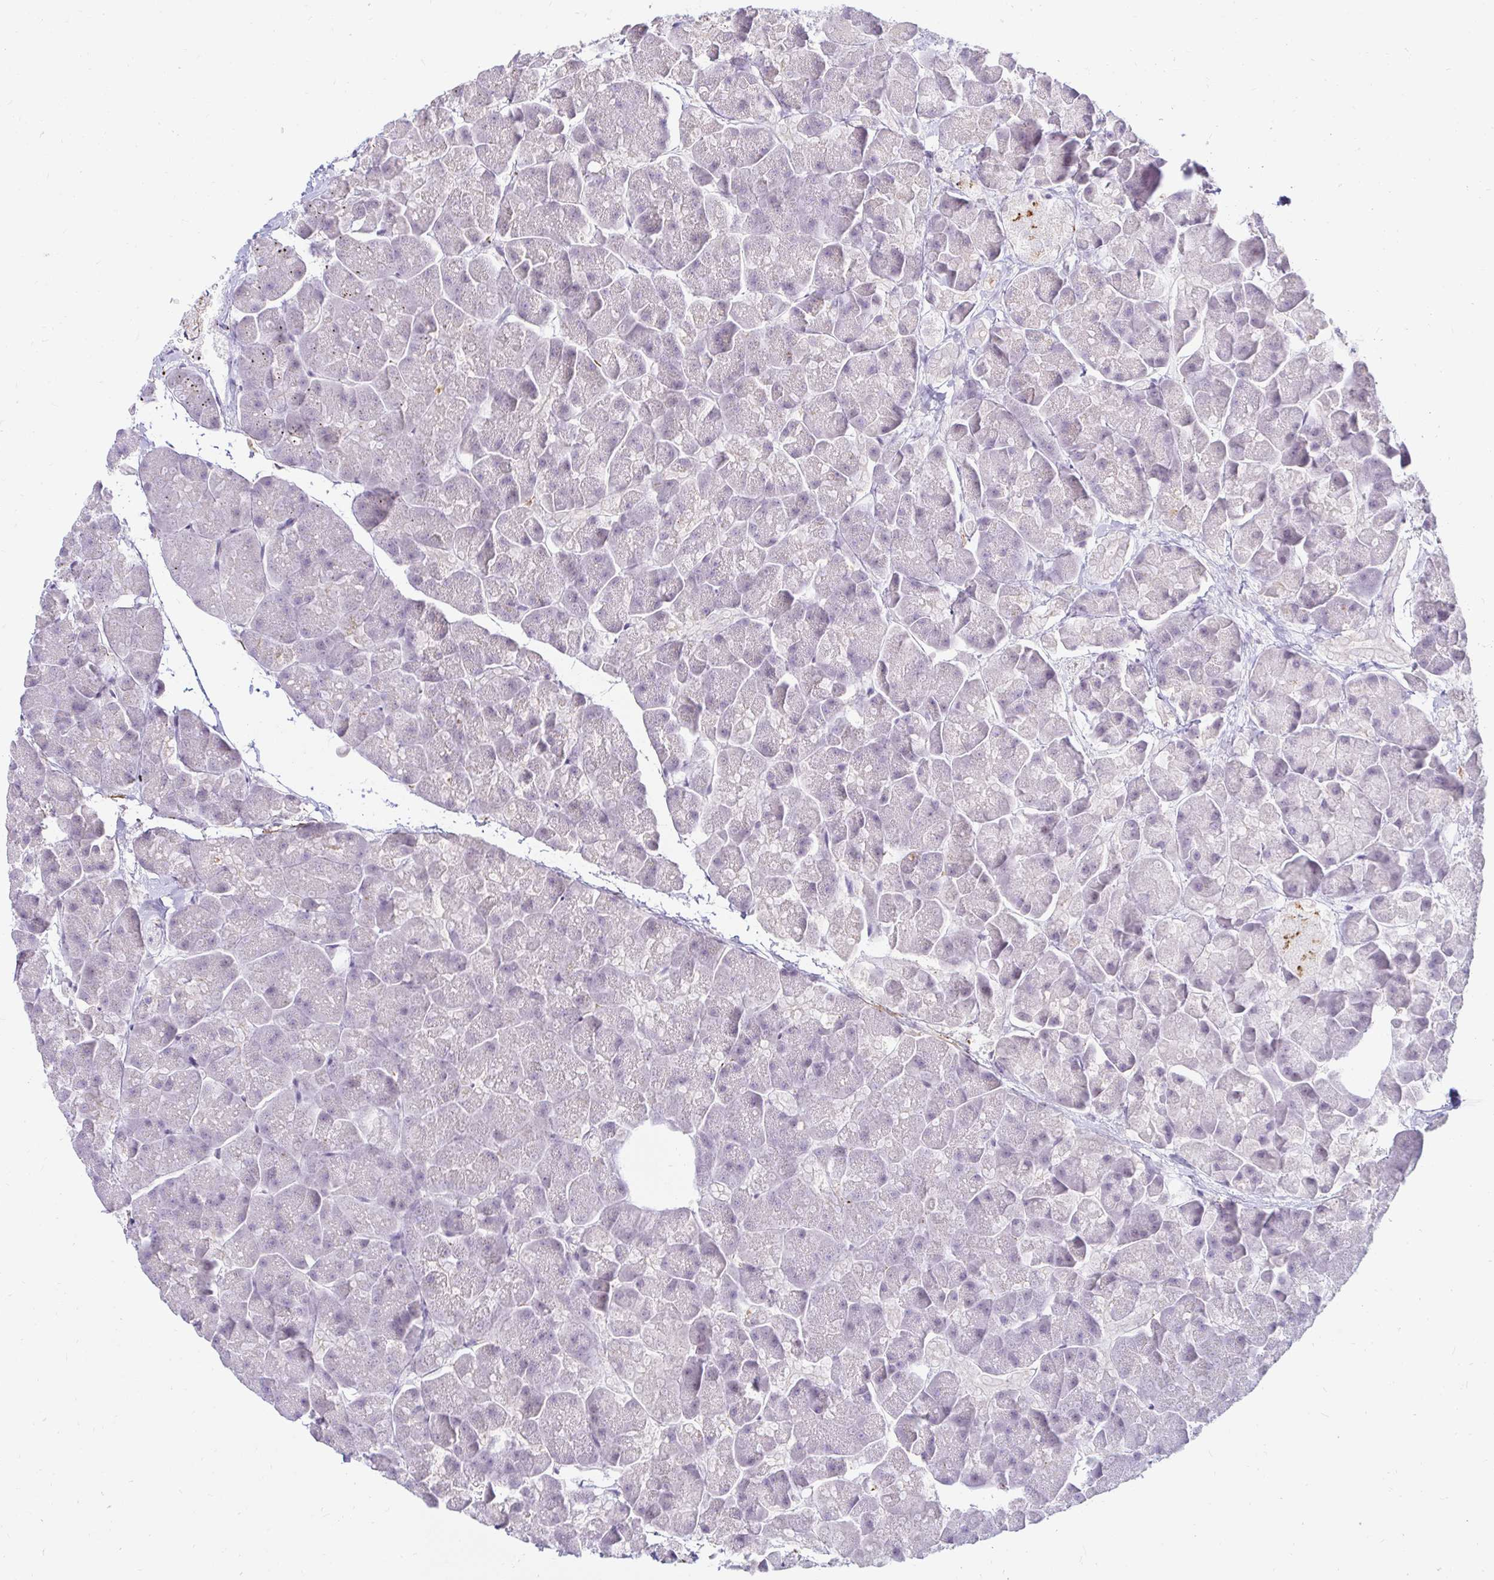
{"staining": {"intensity": "negative", "quantity": "none", "location": "none"}, "tissue": "pancreas", "cell_type": "Exocrine glandular cells", "image_type": "normal", "snomed": [{"axis": "morphology", "description": "Normal tissue, NOS"}, {"axis": "topography", "description": "Pancreas"}, {"axis": "topography", "description": "Peripheral nerve tissue"}], "caption": "Exocrine glandular cells are negative for brown protein staining in unremarkable pancreas. The staining was performed using DAB to visualize the protein expression in brown, while the nuclei were stained in blue with hematoxylin (Magnification: 20x).", "gene": "OR51D1", "patient": {"sex": "male", "age": 54}}